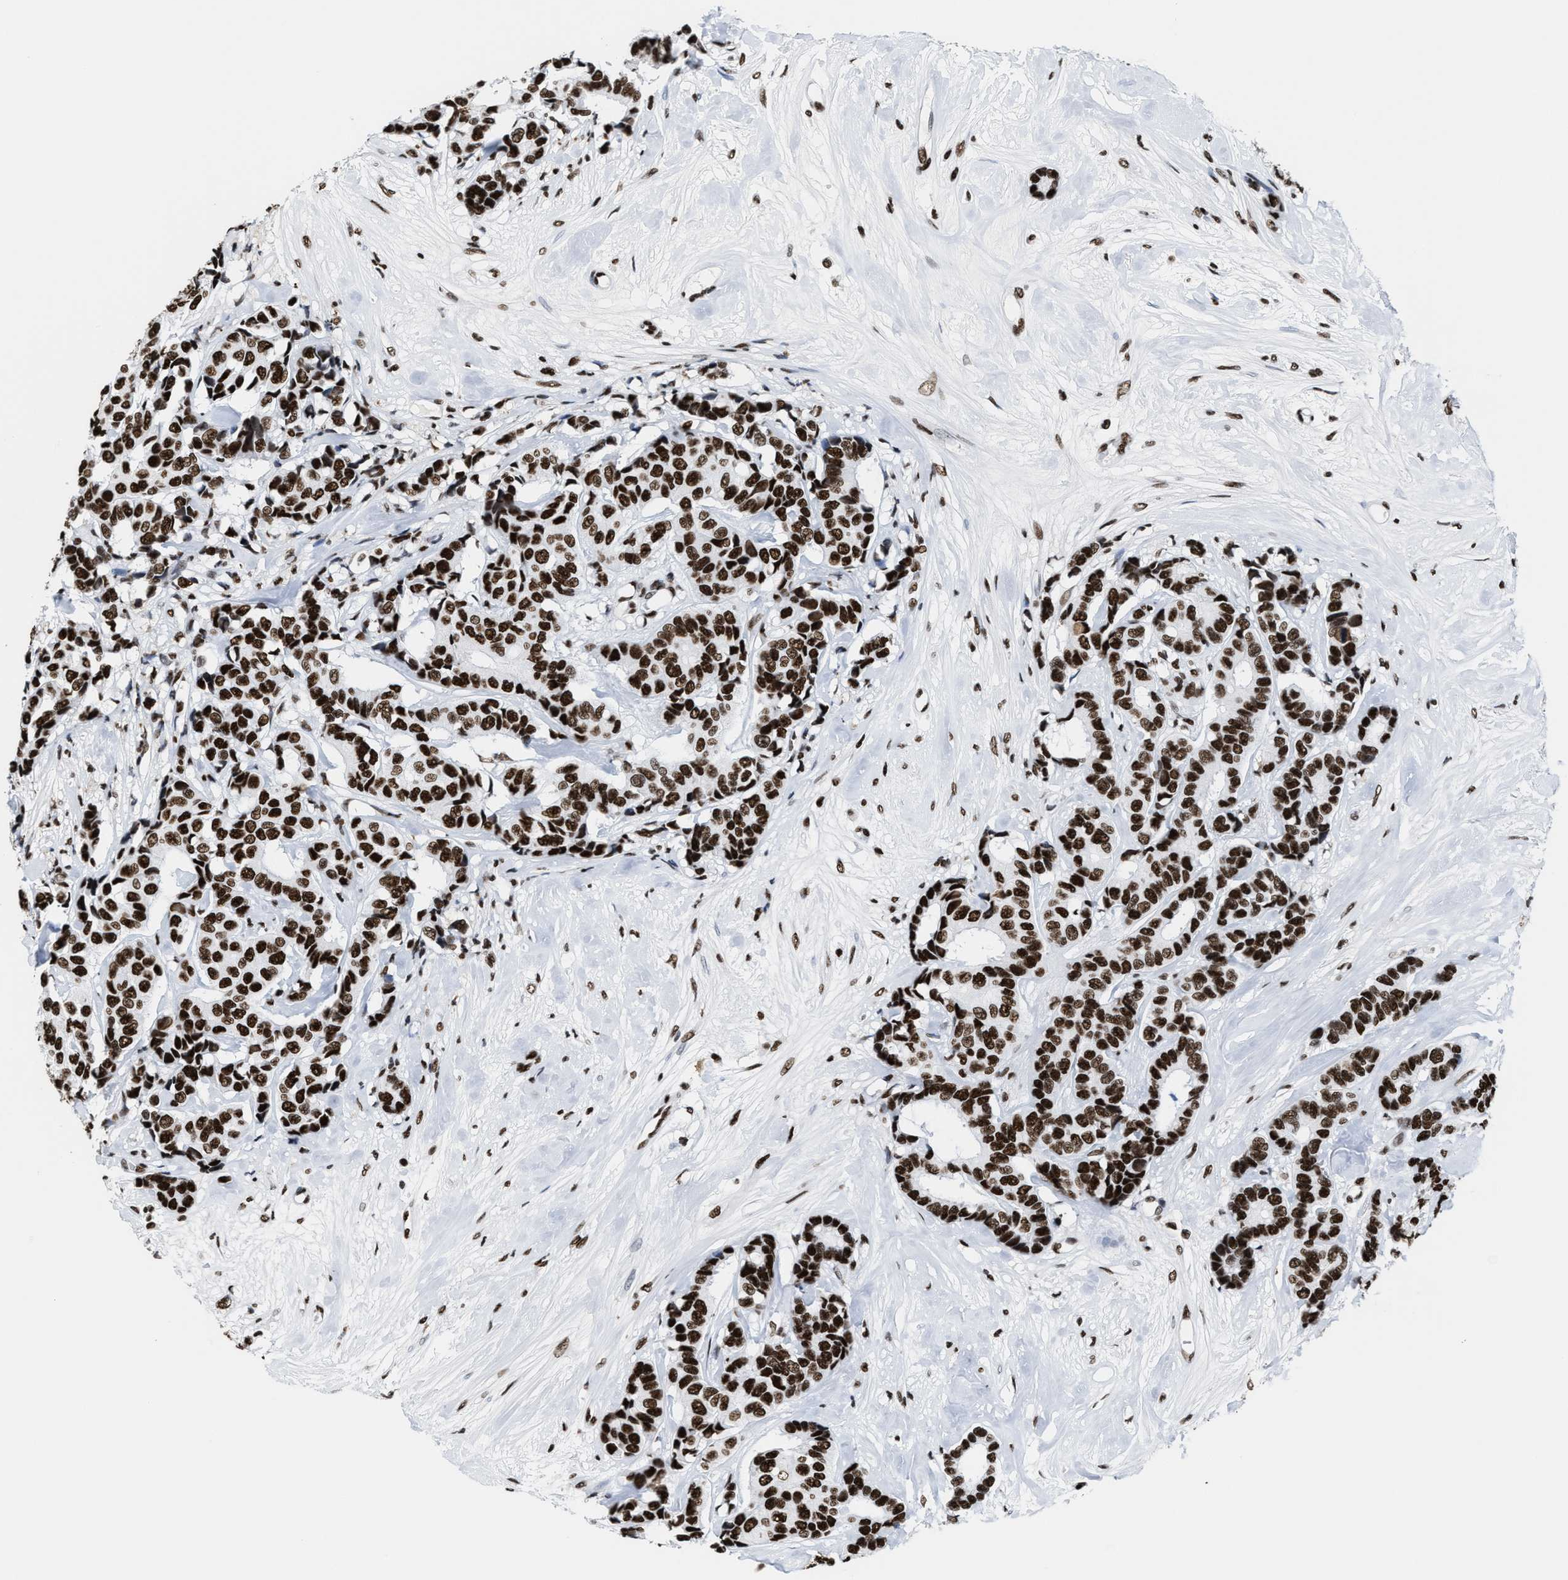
{"staining": {"intensity": "strong", "quantity": ">75%", "location": "nuclear"}, "tissue": "breast cancer", "cell_type": "Tumor cells", "image_type": "cancer", "snomed": [{"axis": "morphology", "description": "Duct carcinoma"}, {"axis": "topography", "description": "Breast"}], "caption": "This image demonstrates breast cancer stained with immunohistochemistry (IHC) to label a protein in brown. The nuclear of tumor cells show strong positivity for the protein. Nuclei are counter-stained blue.", "gene": "SMARCC2", "patient": {"sex": "female", "age": 87}}